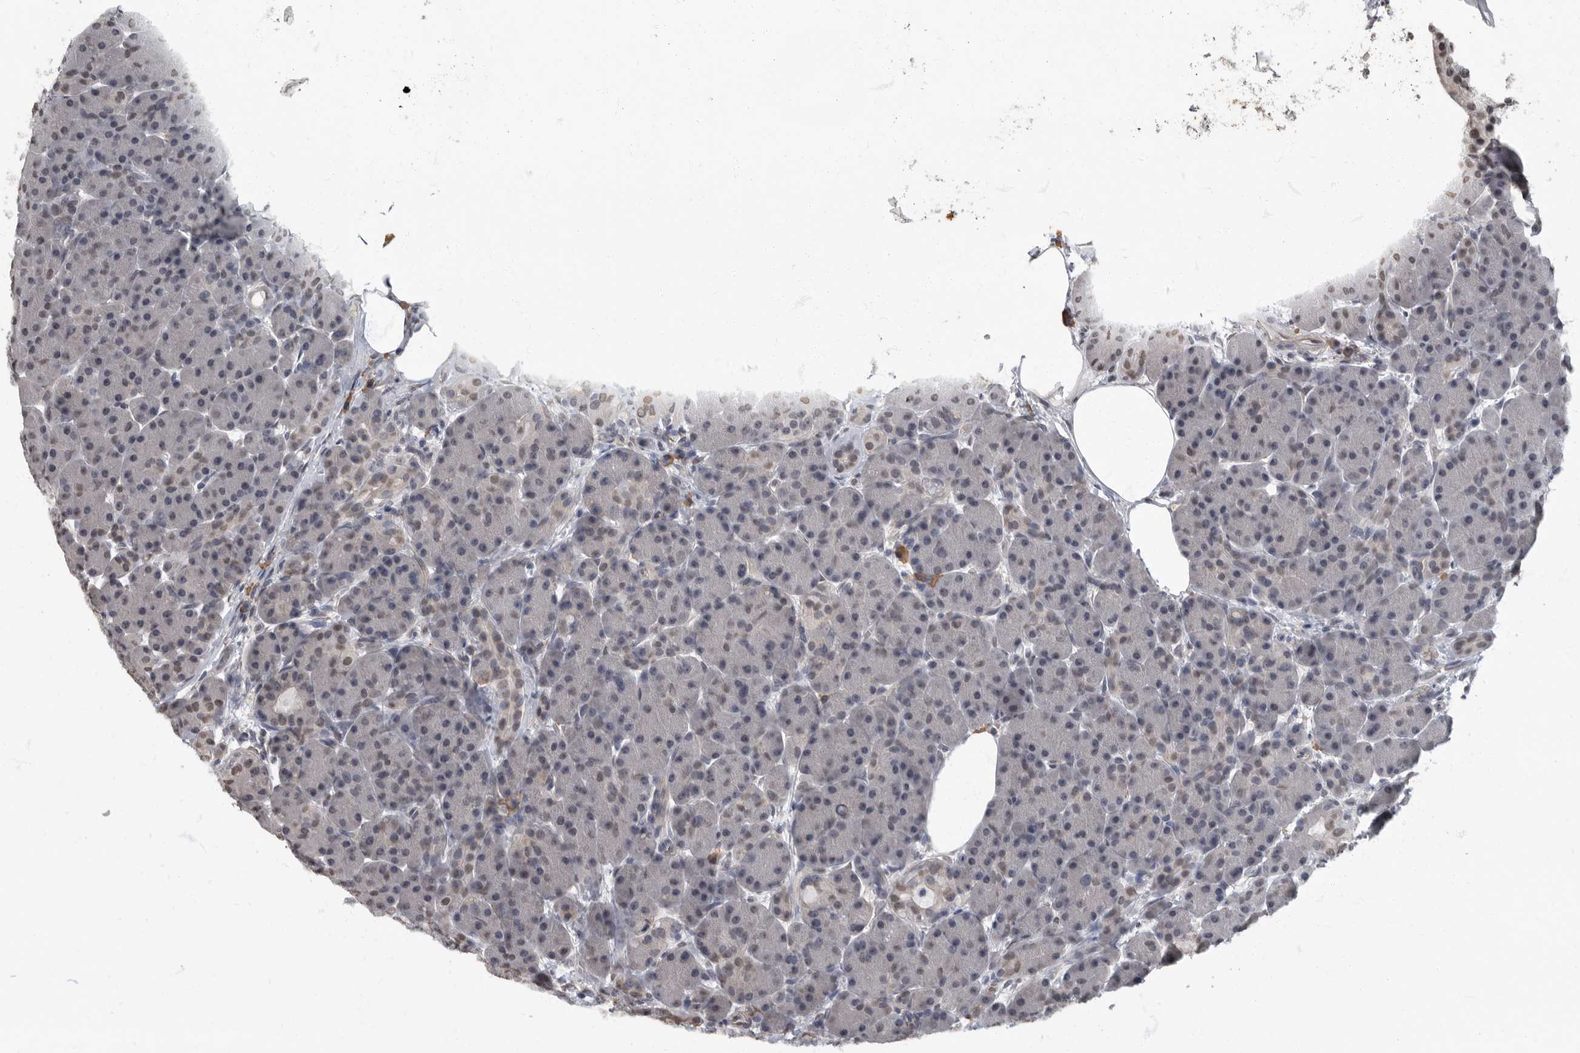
{"staining": {"intensity": "weak", "quantity": "25%-75%", "location": "nuclear"}, "tissue": "pancreas", "cell_type": "Exocrine glandular cells", "image_type": "normal", "snomed": [{"axis": "morphology", "description": "Normal tissue, NOS"}, {"axis": "topography", "description": "Pancreas"}], "caption": "A high-resolution photomicrograph shows immunohistochemistry staining of unremarkable pancreas, which demonstrates weak nuclear positivity in approximately 25%-75% of exocrine glandular cells.", "gene": "ARHGEF10", "patient": {"sex": "male", "age": 63}}